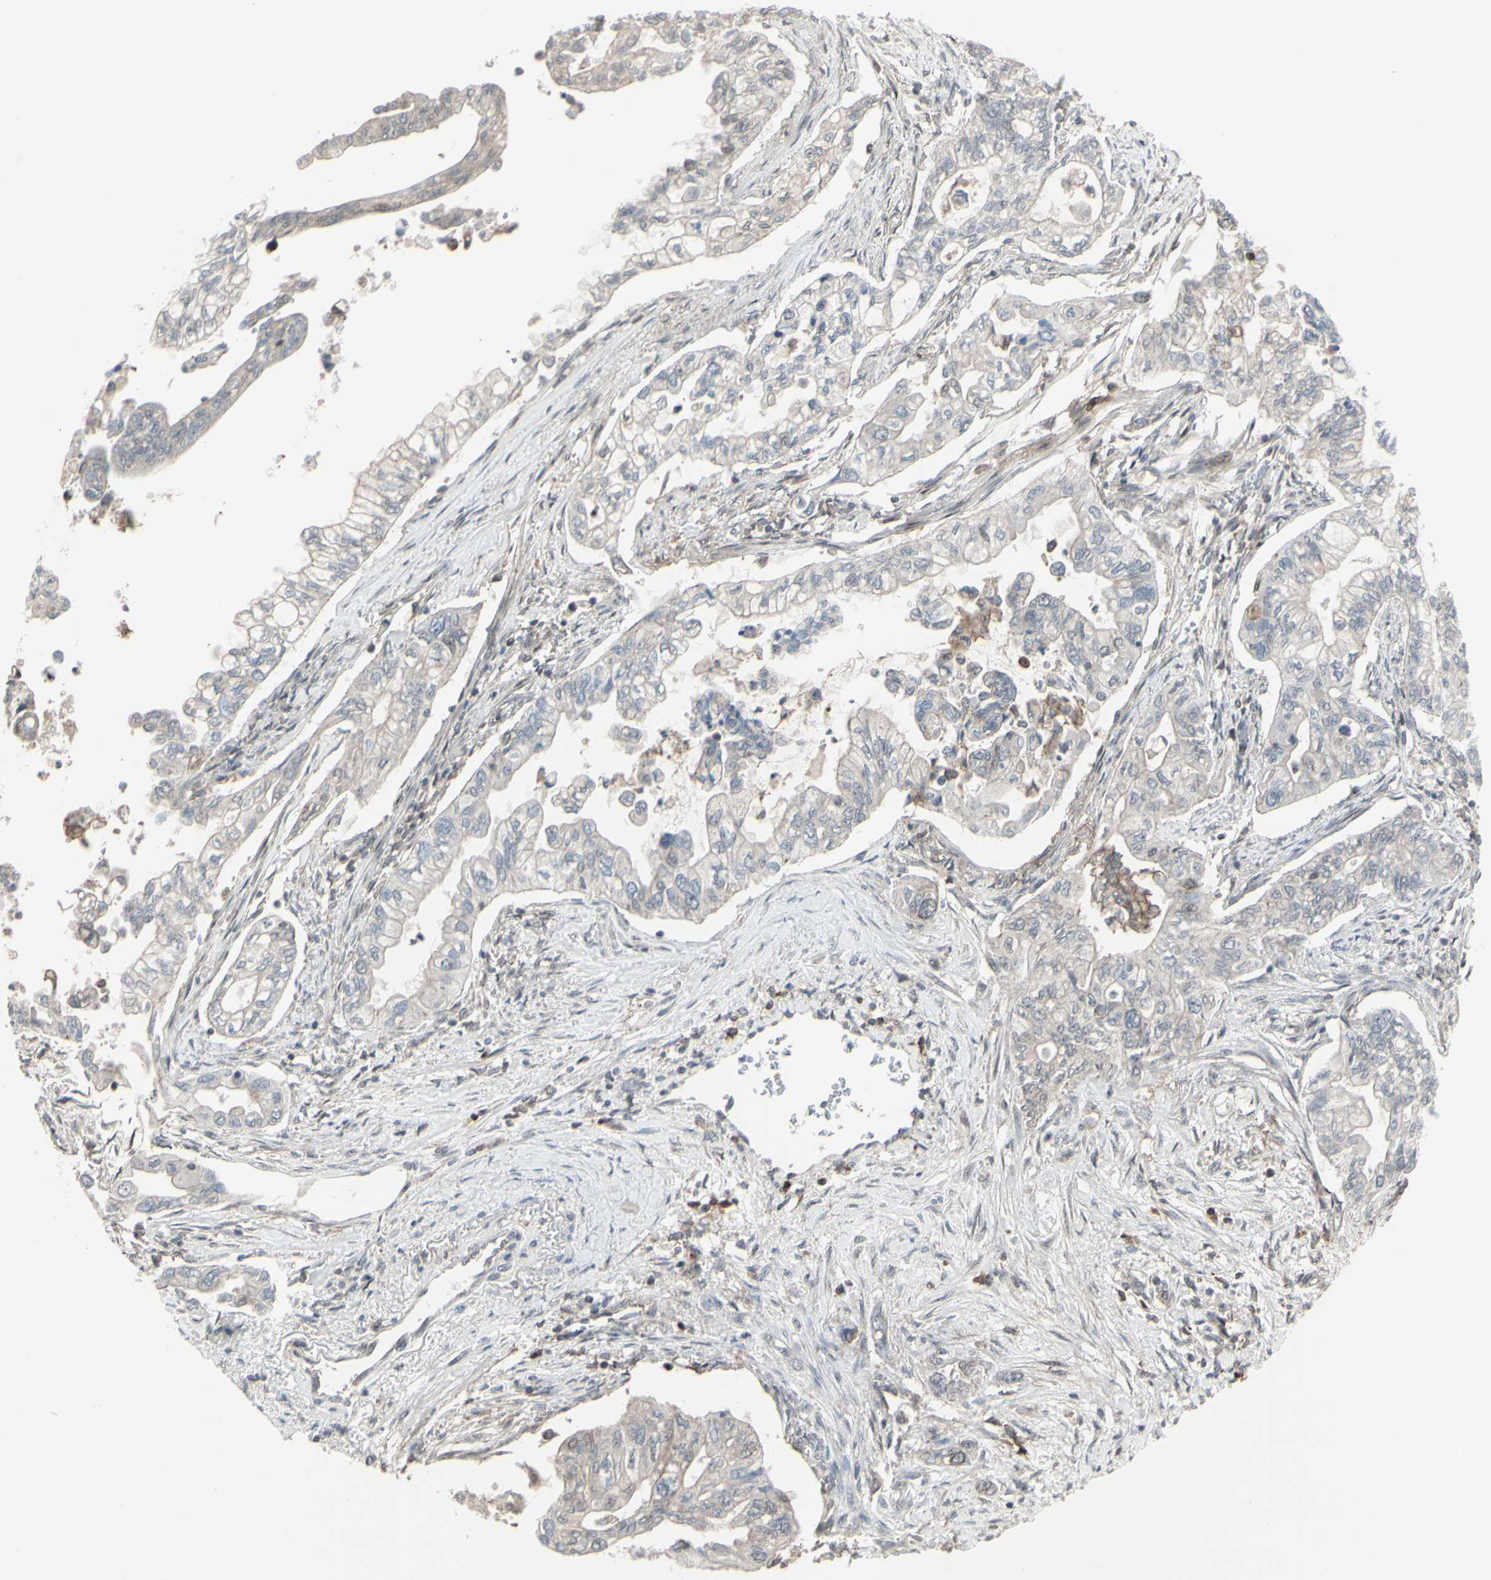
{"staining": {"intensity": "weak", "quantity": "25%-75%", "location": "cytoplasmic/membranous"}, "tissue": "pancreatic cancer", "cell_type": "Tumor cells", "image_type": "cancer", "snomed": [{"axis": "morphology", "description": "Normal tissue, NOS"}, {"axis": "topography", "description": "Pancreas"}], "caption": "Protein staining reveals weak cytoplasmic/membranous expression in about 25%-75% of tumor cells in pancreatic cancer. (DAB (3,3'-diaminobenzidine) IHC with brightfield microscopy, high magnification).", "gene": "CD33", "patient": {"sex": "male", "age": 42}}